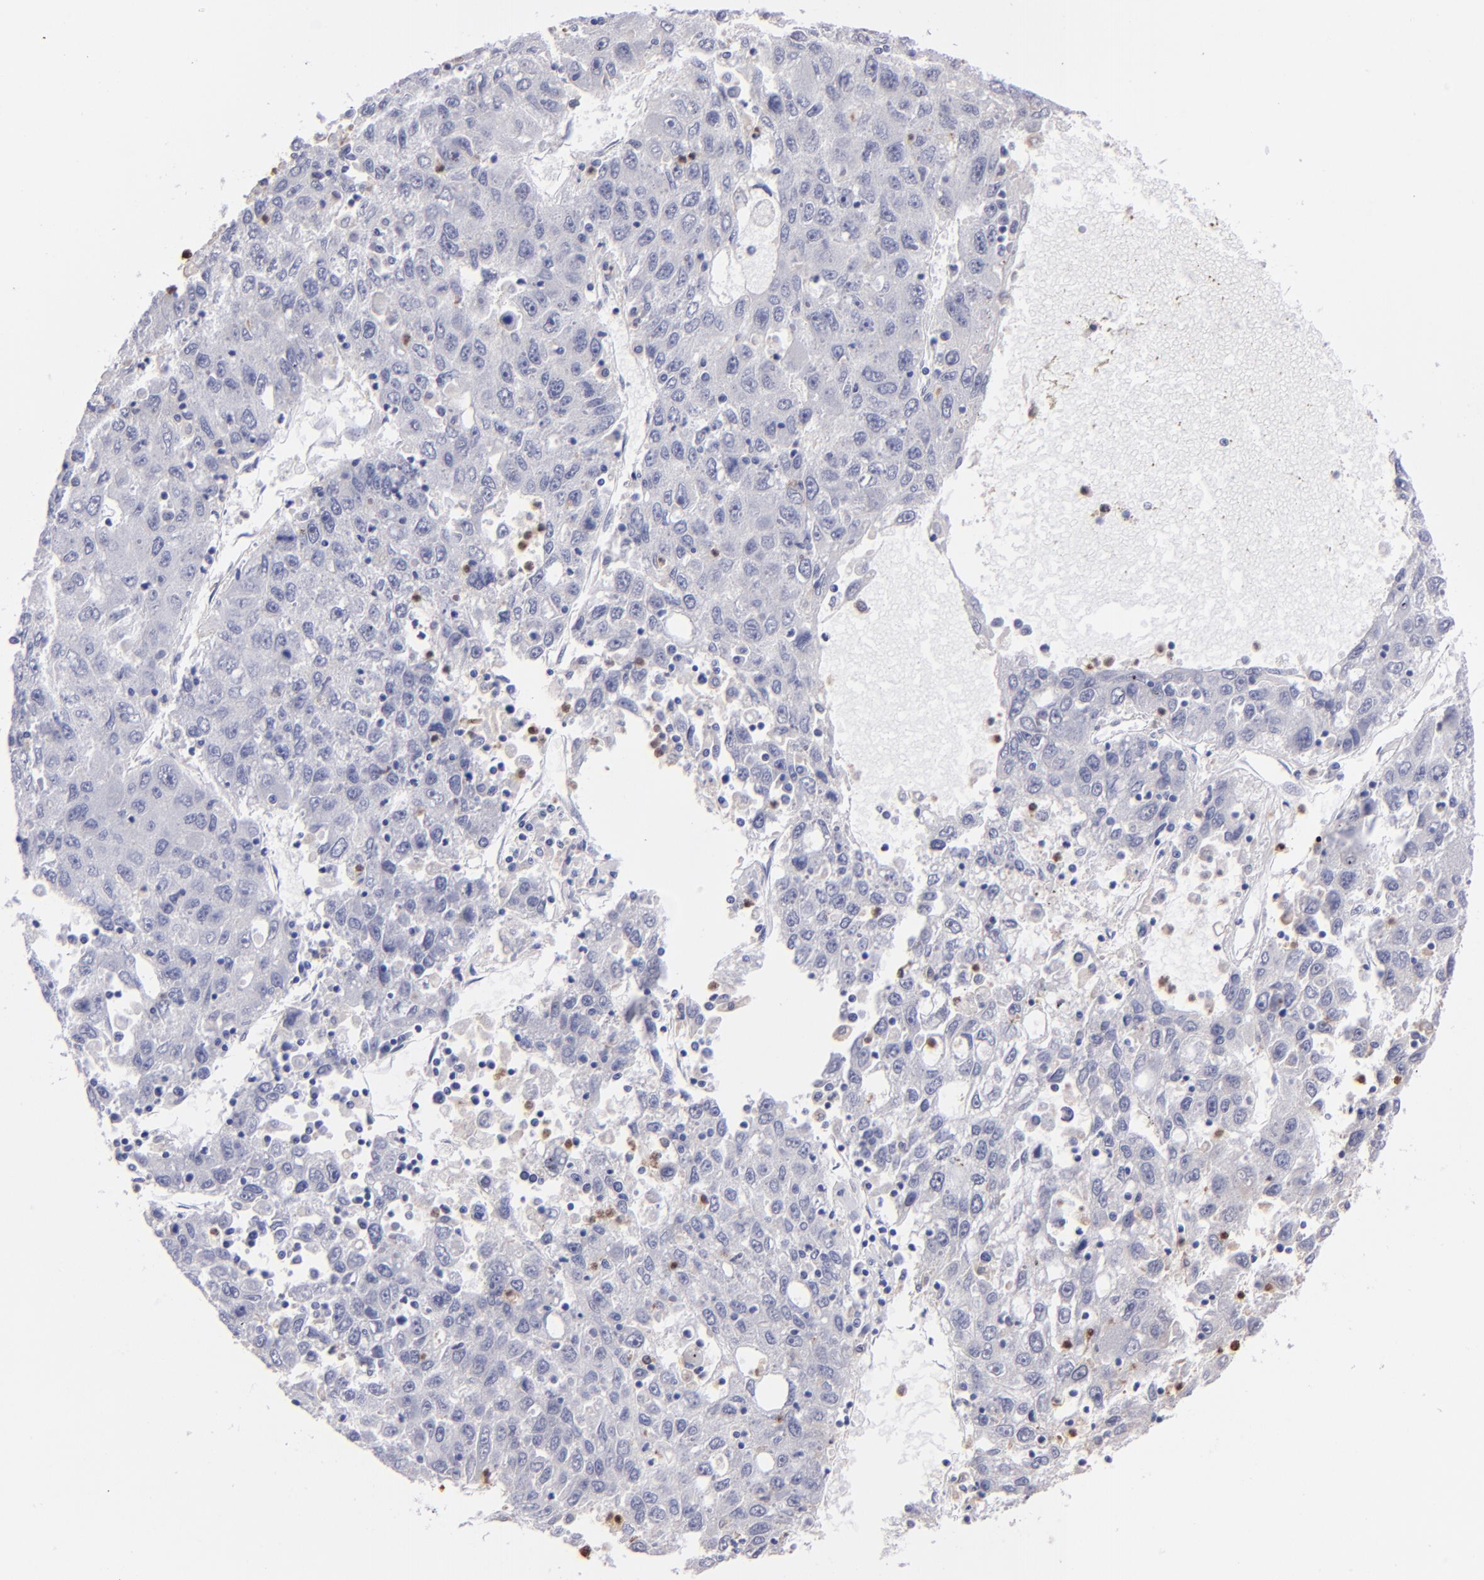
{"staining": {"intensity": "negative", "quantity": "none", "location": "none"}, "tissue": "liver cancer", "cell_type": "Tumor cells", "image_type": "cancer", "snomed": [{"axis": "morphology", "description": "Carcinoma, Hepatocellular, NOS"}, {"axis": "topography", "description": "Liver"}], "caption": "Immunohistochemical staining of human liver cancer (hepatocellular carcinoma) exhibits no significant expression in tumor cells.", "gene": "NCF2", "patient": {"sex": "male", "age": 49}}